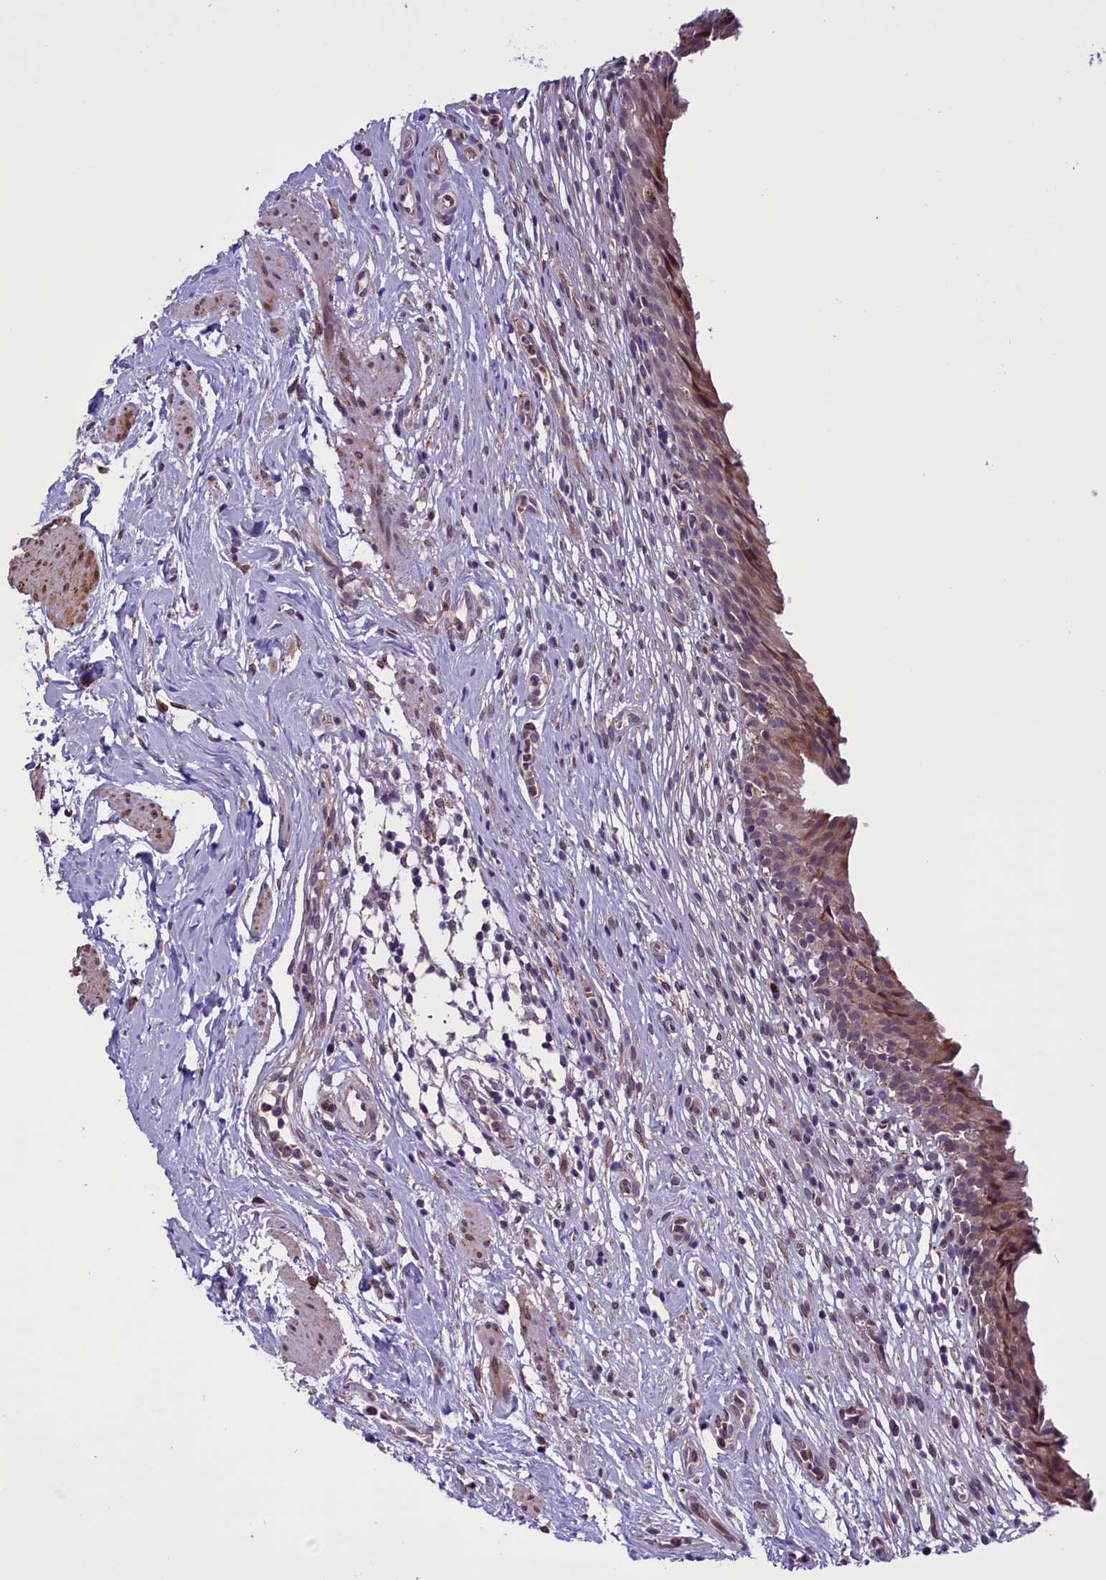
{"staining": {"intensity": "weak", "quantity": "25%-75%", "location": "cytoplasmic/membranous"}, "tissue": "urinary bladder", "cell_type": "Urothelial cells", "image_type": "normal", "snomed": [{"axis": "morphology", "description": "Normal tissue, NOS"}, {"axis": "morphology", "description": "Inflammation, NOS"}, {"axis": "topography", "description": "Urinary bladder"}], "caption": "Urothelial cells reveal low levels of weak cytoplasmic/membranous staining in about 25%-75% of cells in normal urinary bladder.", "gene": "MIEF2", "patient": {"sex": "male", "age": 63}}